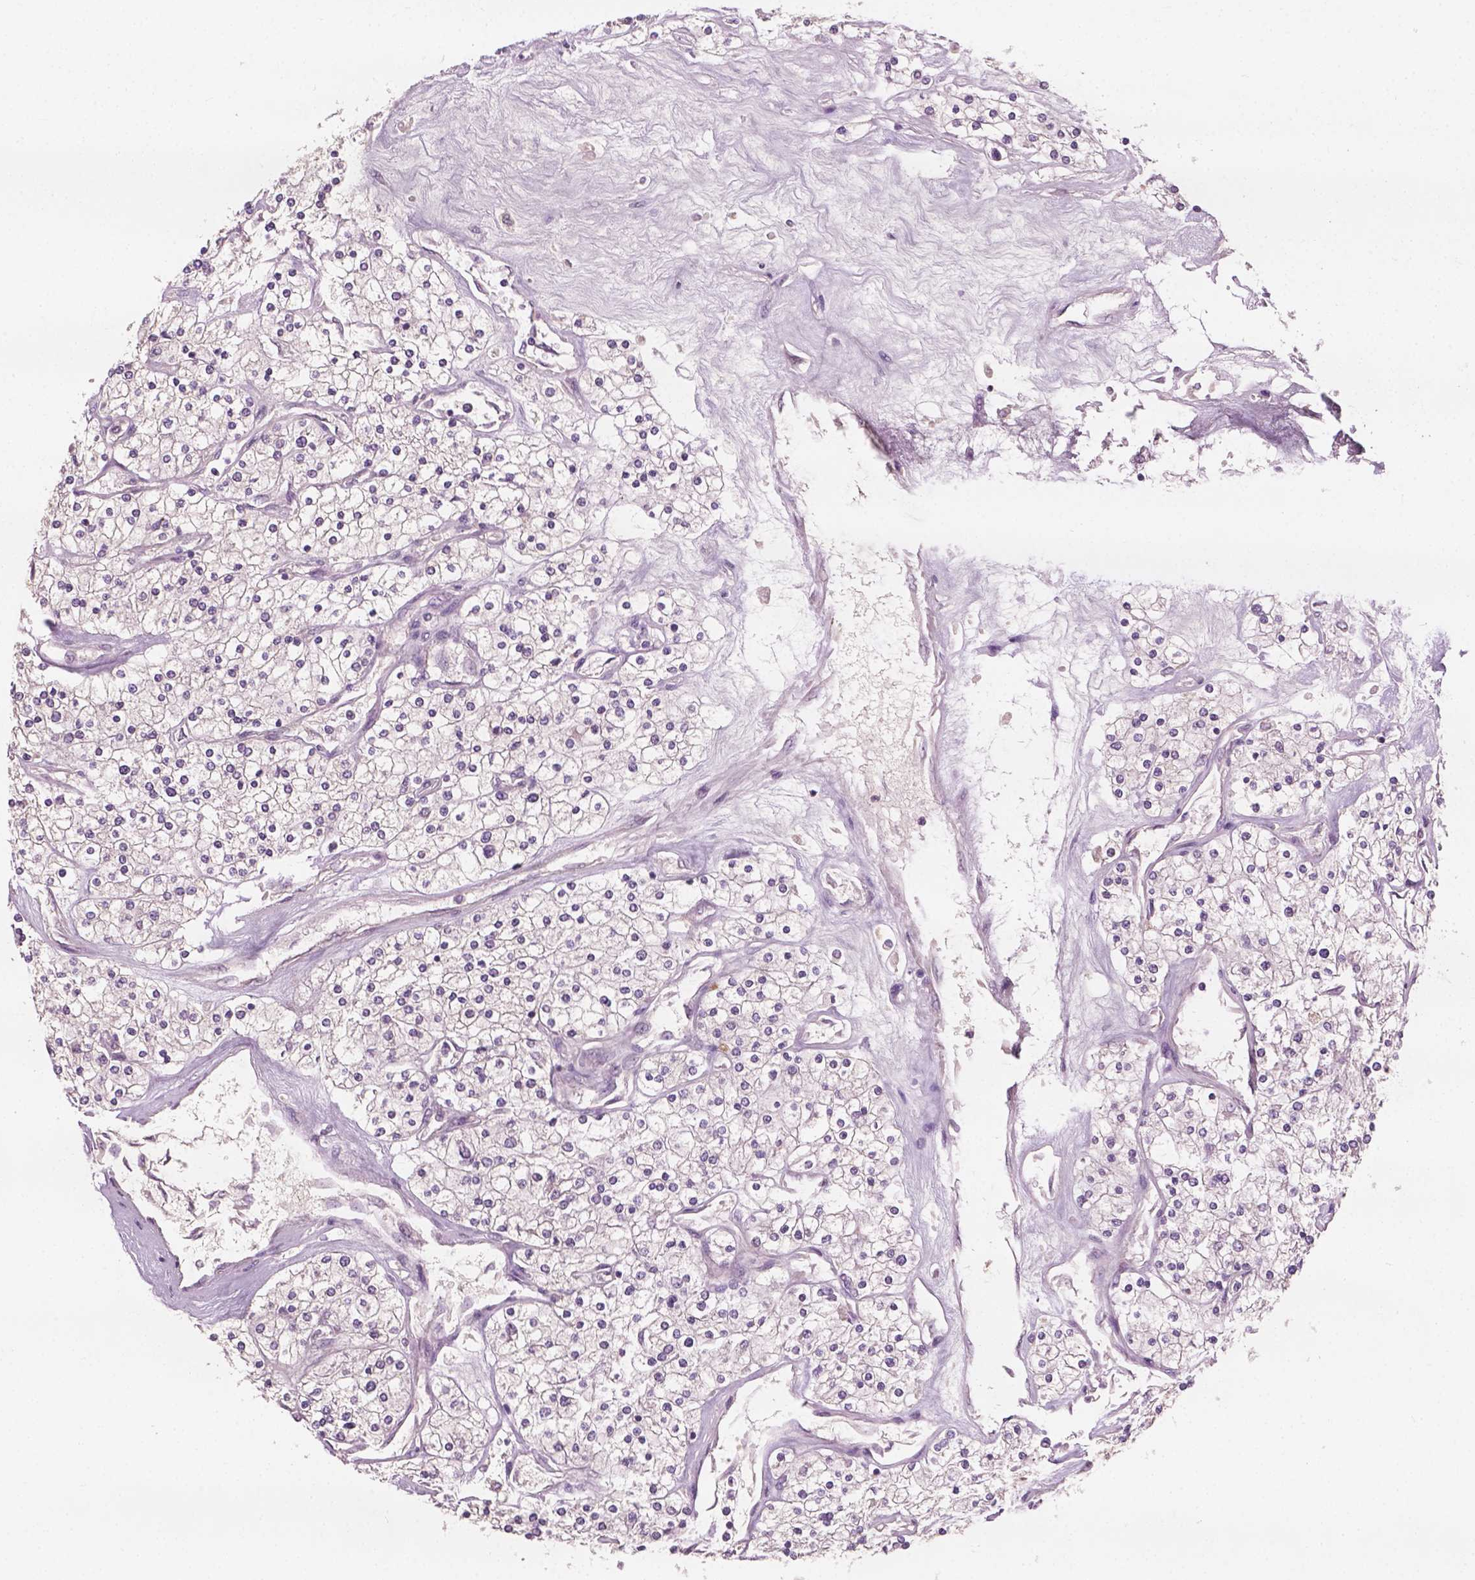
{"staining": {"intensity": "negative", "quantity": "none", "location": "none"}, "tissue": "renal cancer", "cell_type": "Tumor cells", "image_type": "cancer", "snomed": [{"axis": "morphology", "description": "Adenocarcinoma, NOS"}, {"axis": "topography", "description": "Kidney"}], "caption": "This is an IHC image of human renal cancer. There is no staining in tumor cells.", "gene": "KRT17", "patient": {"sex": "male", "age": 80}}